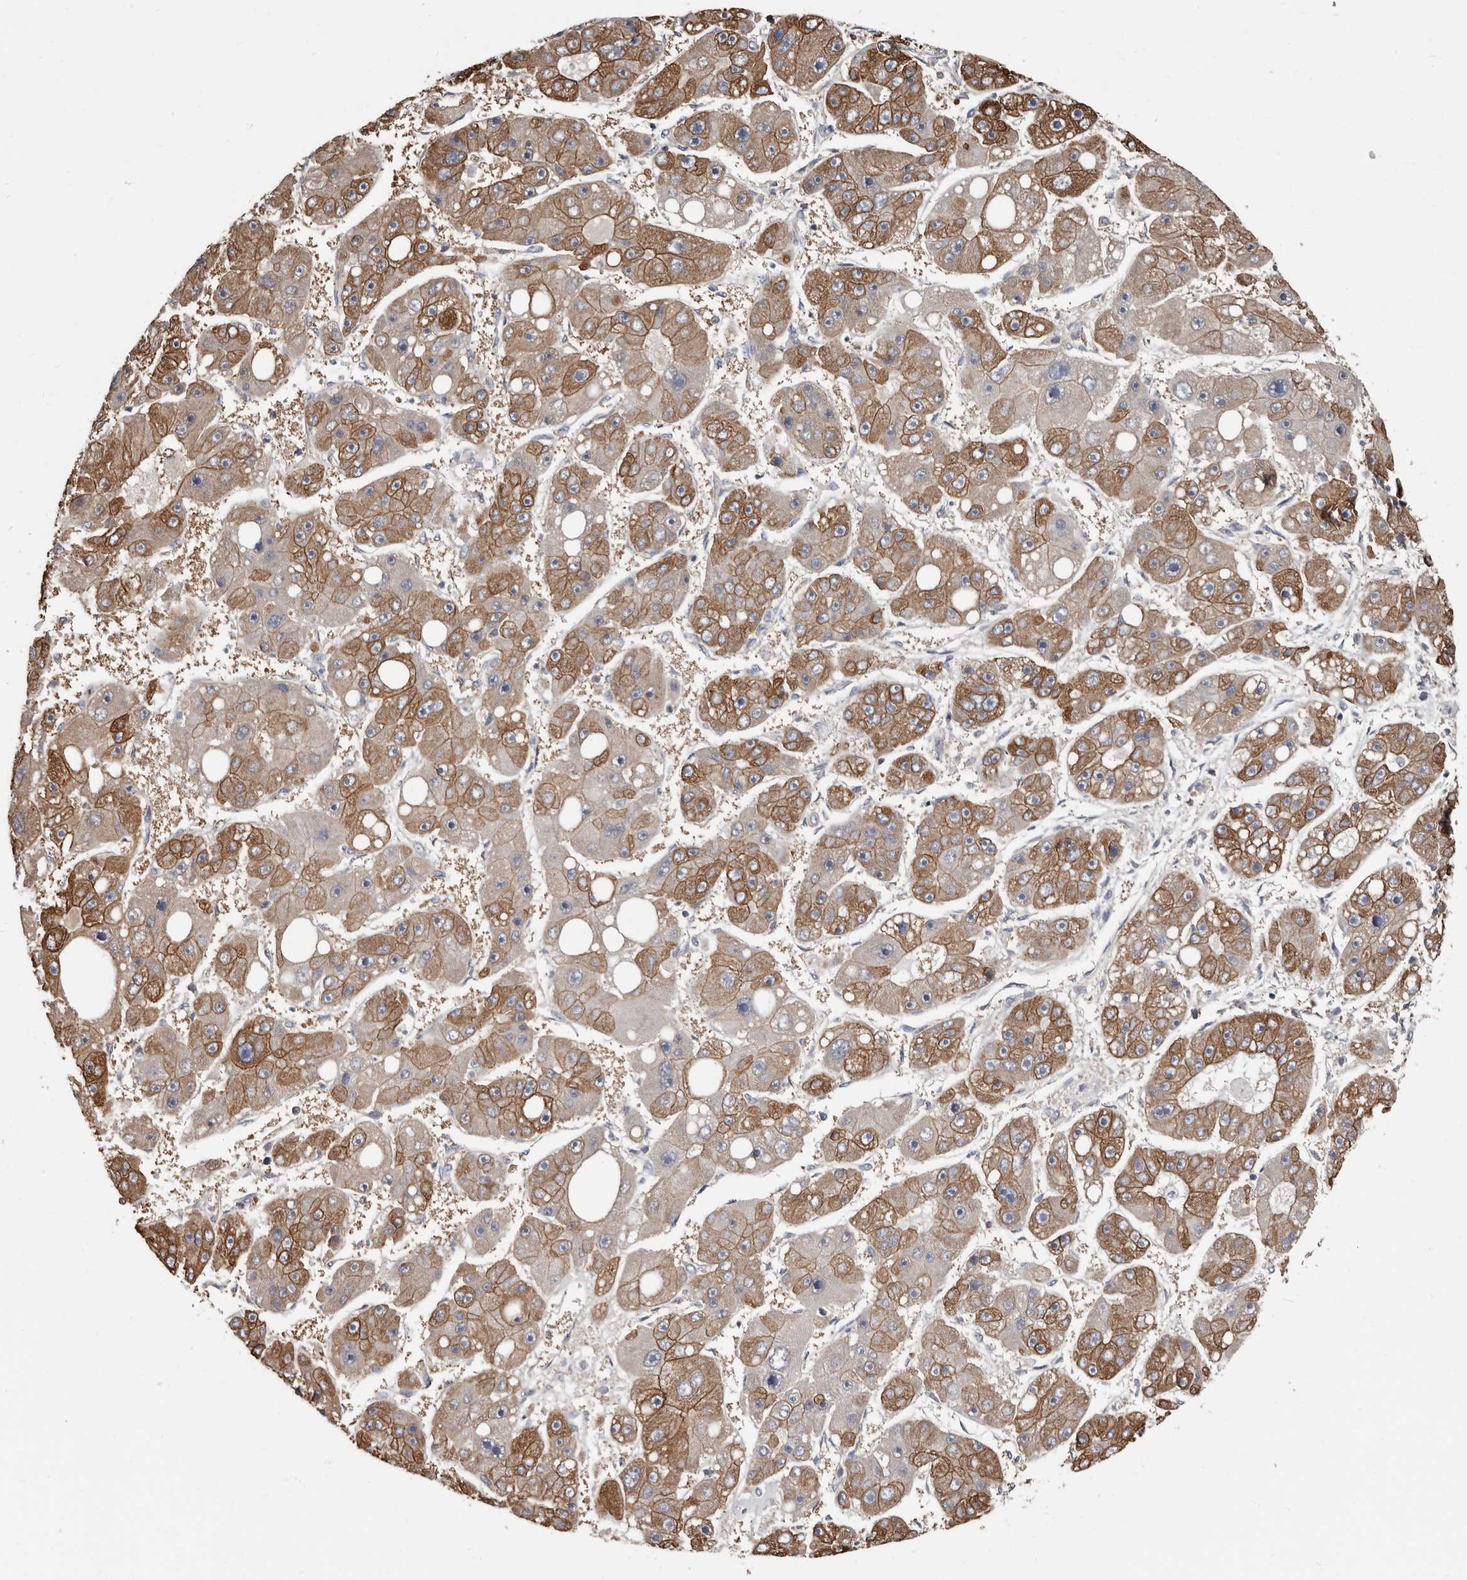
{"staining": {"intensity": "moderate", "quantity": ">75%", "location": "cytoplasmic/membranous"}, "tissue": "liver cancer", "cell_type": "Tumor cells", "image_type": "cancer", "snomed": [{"axis": "morphology", "description": "Carcinoma, Hepatocellular, NOS"}, {"axis": "topography", "description": "Liver"}], "caption": "Protein expression by immunohistochemistry (IHC) reveals moderate cytoplasmic/membranous positivity in about >75% of tumor cells in liver cancer. The staining is performed using DAB brown chromogen to label protein expression. The nuclei are counter-stained blue using hematoxylin.", "gene": "MRPL18", "patient": {"sex": "female", "age": 61}}